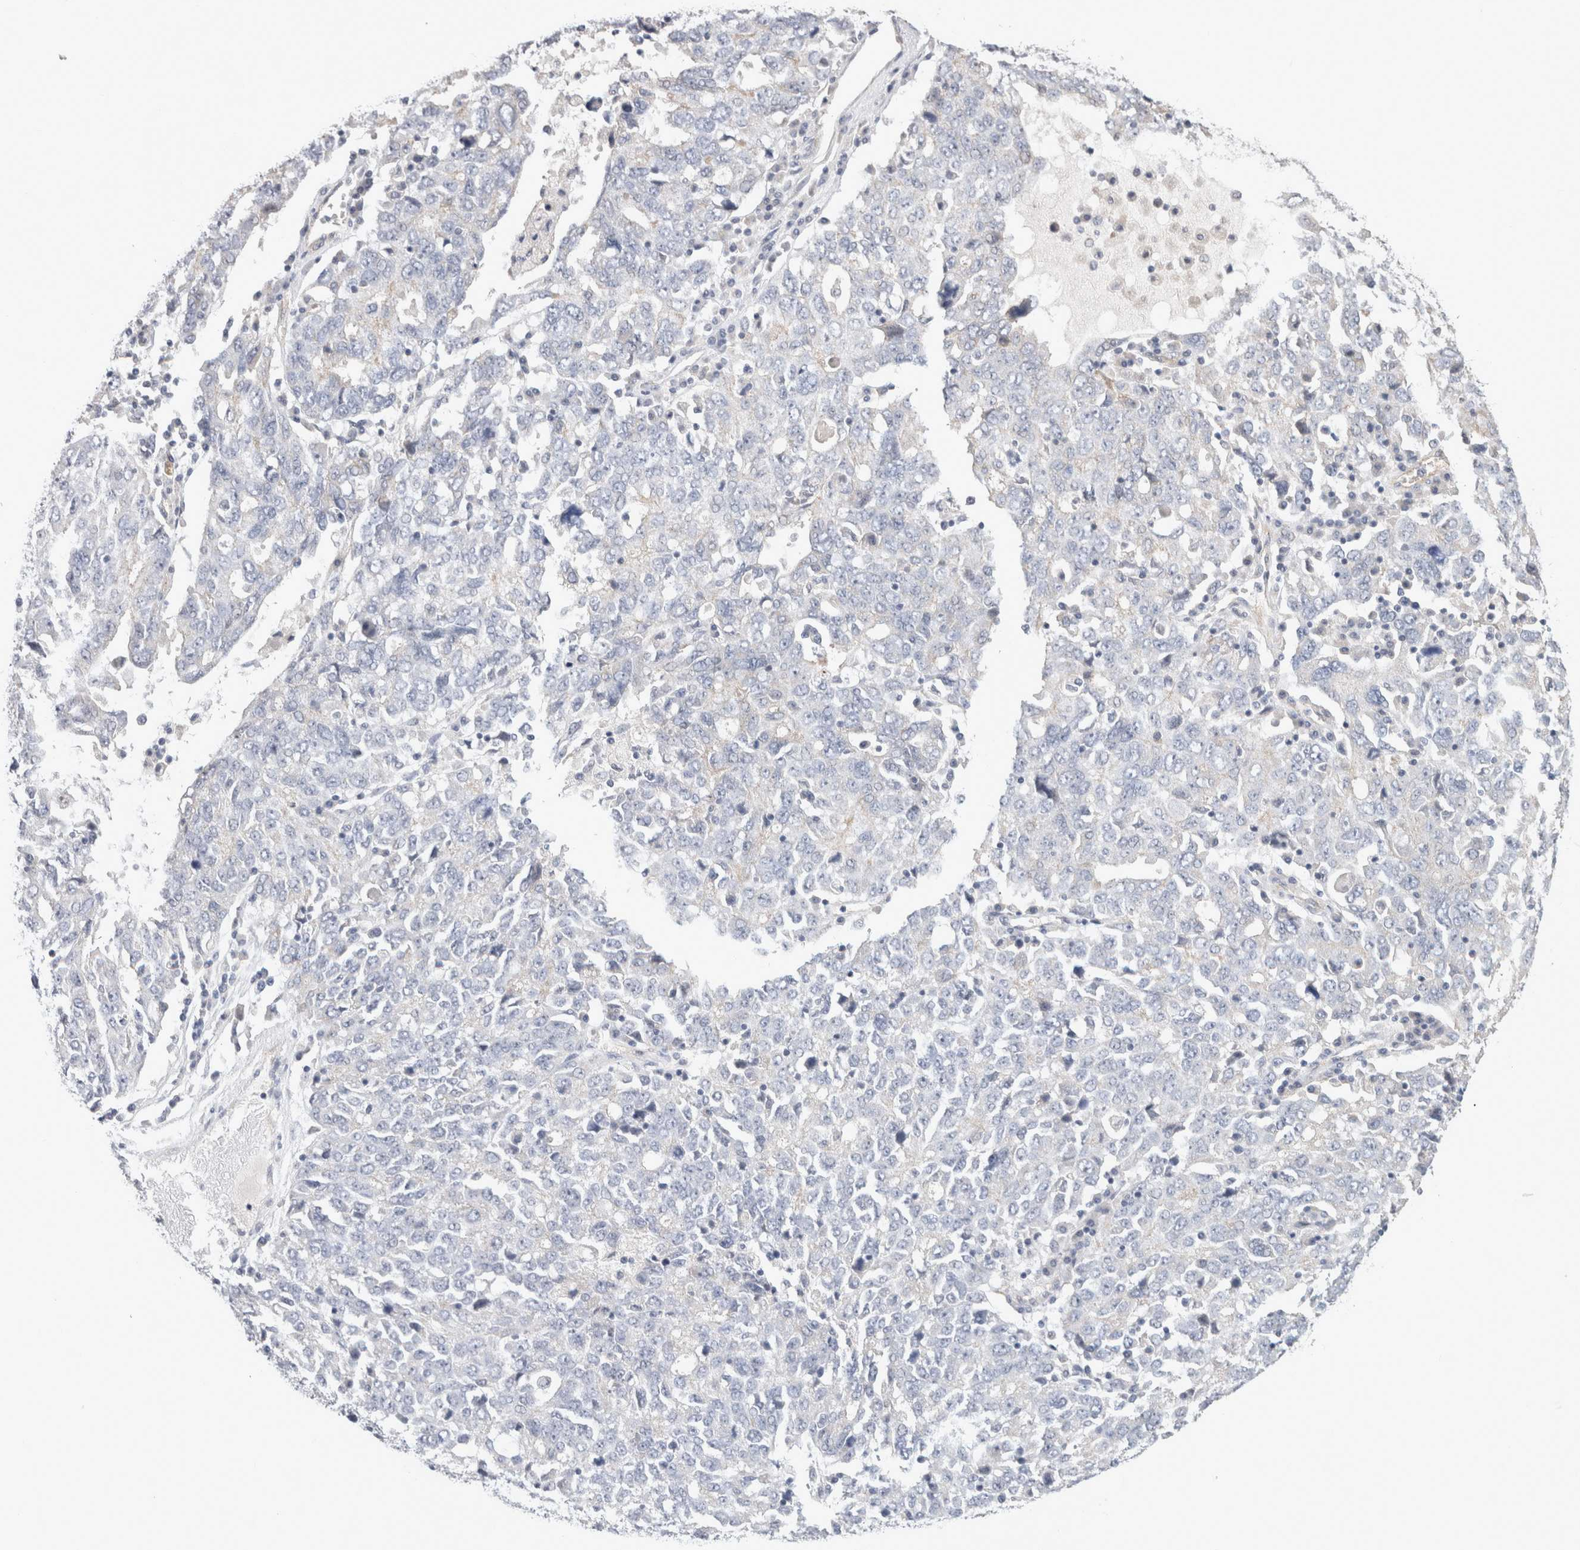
{"staining": {"intensity": "negative", "quantity": "none", "location": "none"}, "tissue": "ovarian cancer", "cell_type": "Tumor cells", "image_type": "cancer", "snomed": [{"axis": "morphology", "description": "Carcinoma, endometroid"}, {"axis": "topography", "description": "Ovary"}], "caption": "Immunohistochemical staining of human ovarian endometroid carcinoma demonstrates no significant expression in tumor cells.", "gene": "AFP", "patient": {"sex": "female", "age": 62}}